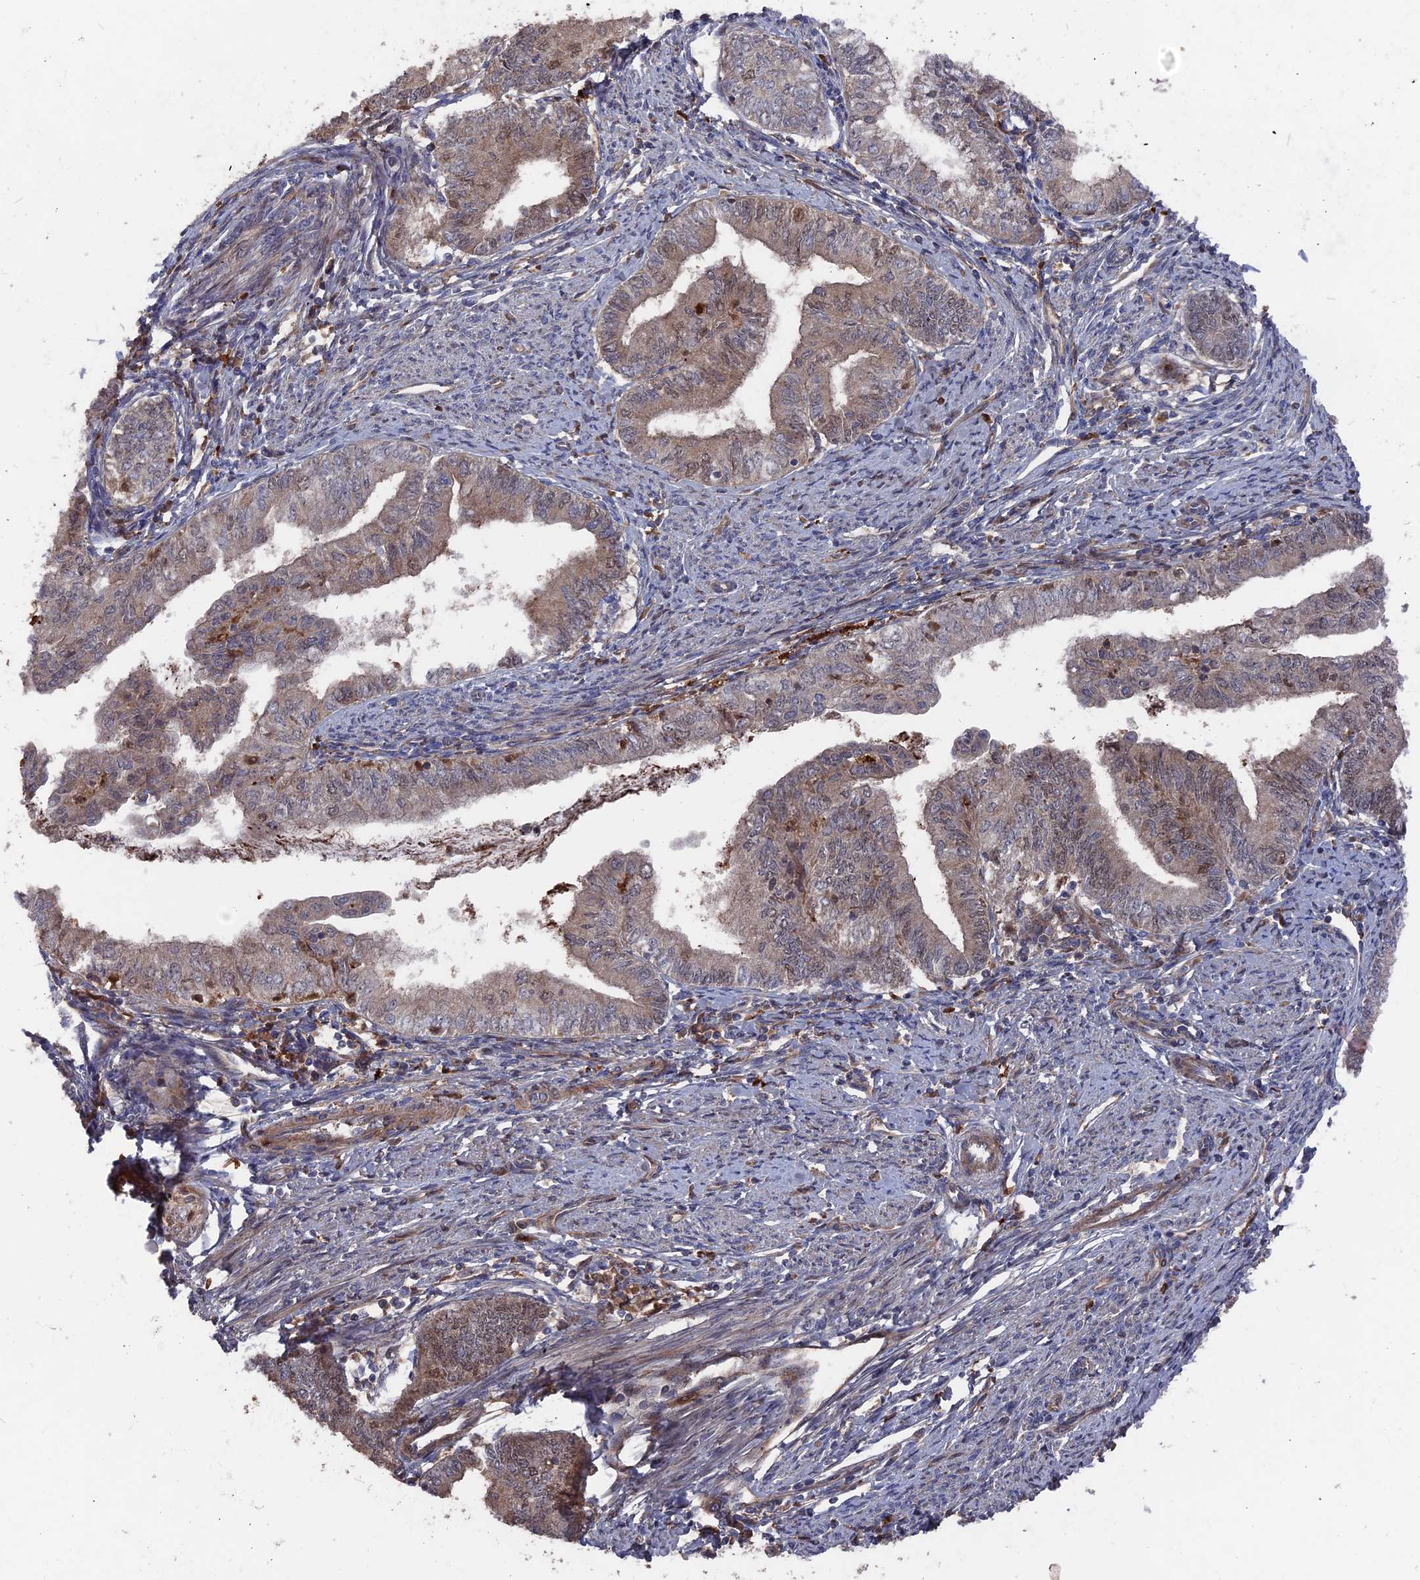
{"staining": {"intensity": "weak", "quantity": "25%-75%", "location": "cytoplasmic/membranous"}, "tissue": "endometrial cancer", "cell_type": "Tumor cells", "image_type": "cancer", "snomed": [{"axis": "morphology", "description": "Adenocarcinoma, NOS"}, {"axis": "topography", "description": "Endometrium"}], "caption": "Immunohistochemistry (DAB (3,3'-diaminobenzidine)) staining of adenocarcinoma (endometrial) exhibits weak cytoplasmic/membranous protein staining in about 25%-75% of tumor cells.", "gene": "DEF8", "patient": {"sex": "female", "age": 66}}